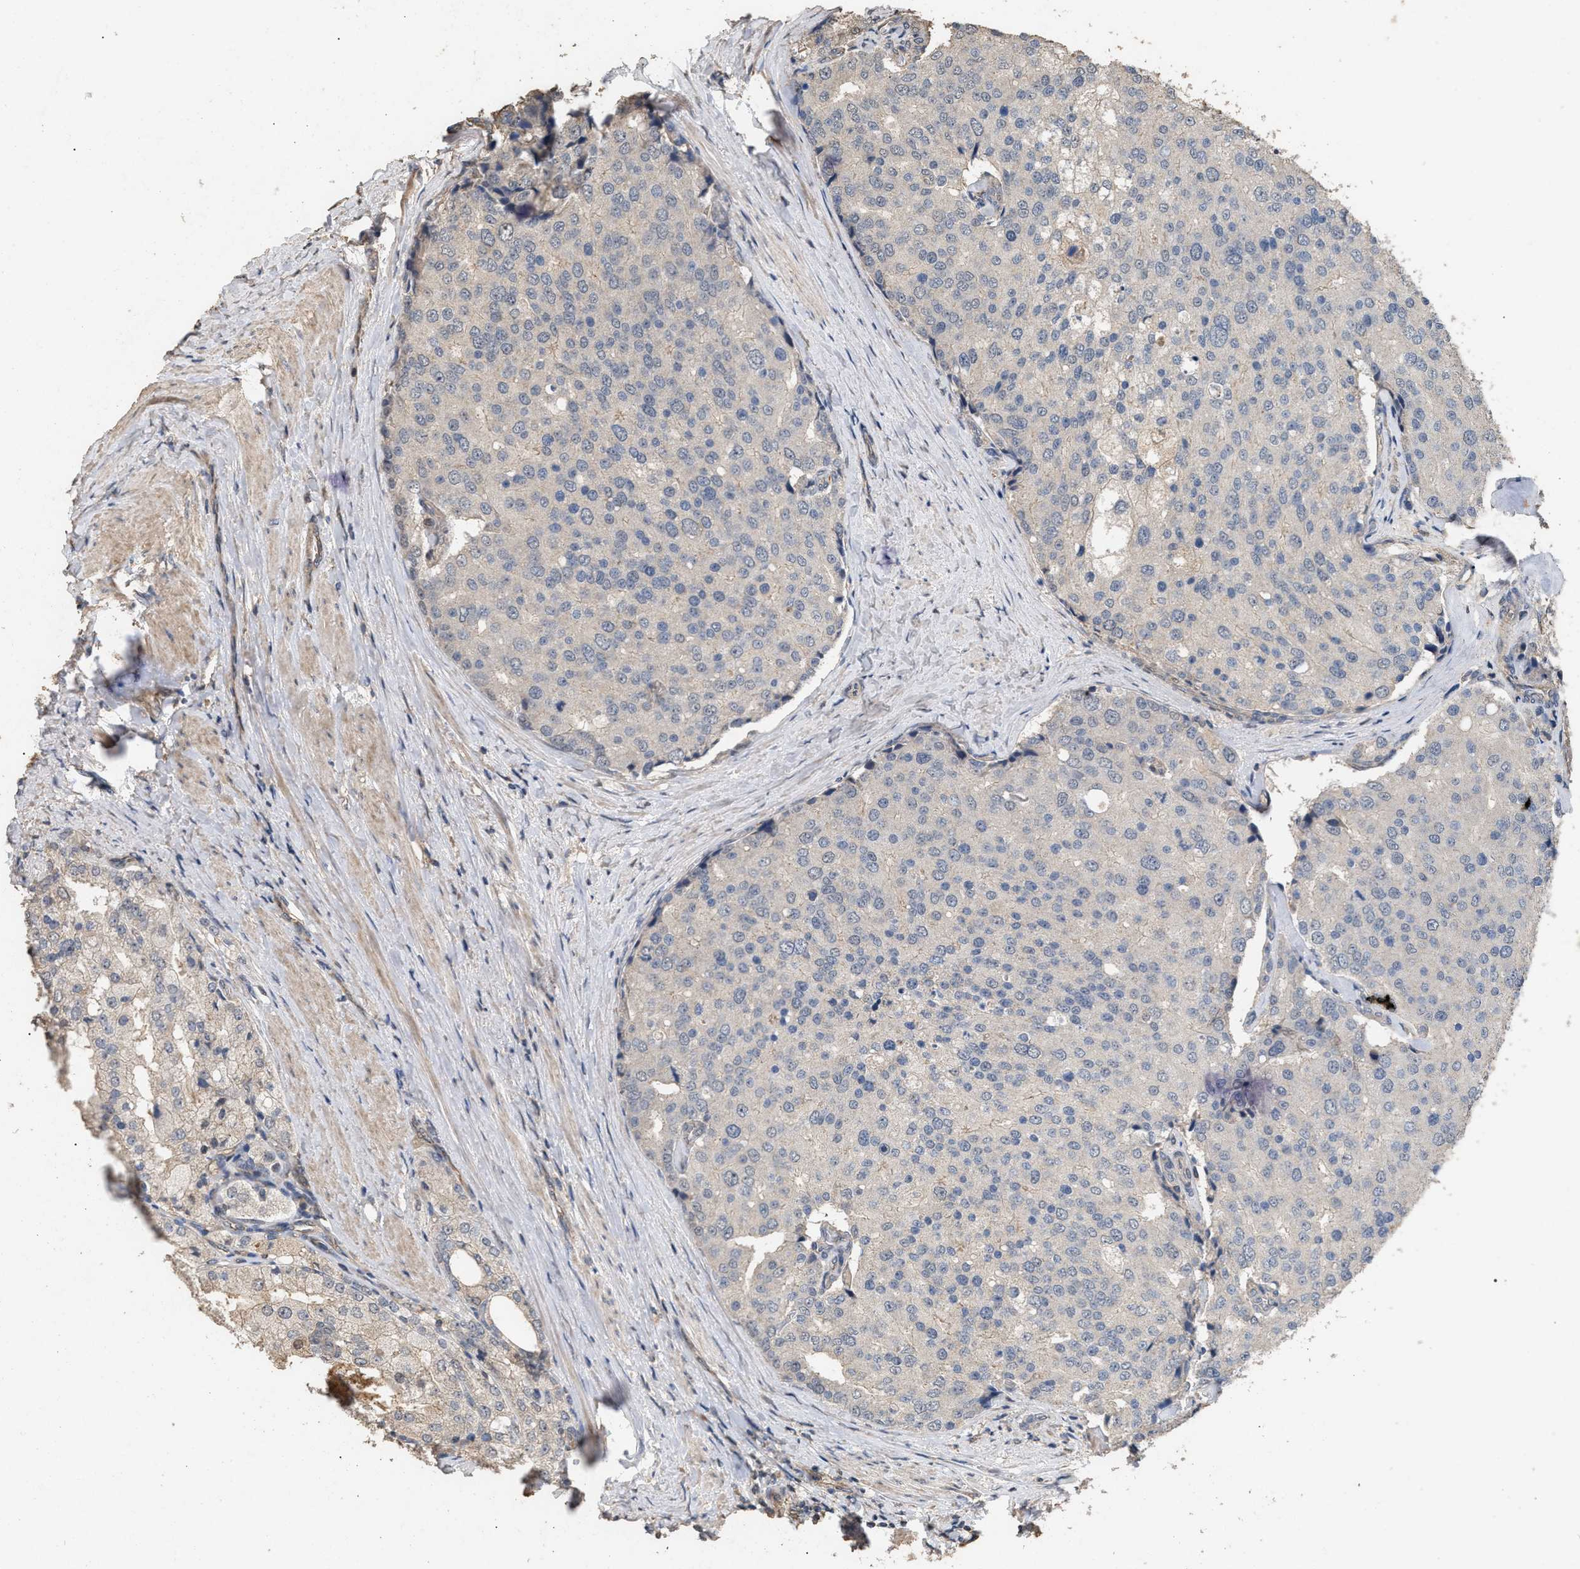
{"staining": {"intensity": "weak", "quantity": "<25%", "location": "cytoplasmic/membranous"}, "tissue": "prostate cancer", "cell_type": "Tumor cells", "image_type": "cancer", "snomed": [{"axis": "morphology", "description": "Adenocarcinoma, High grade"}, {"axis": "topography", "description": "Prostate"}], "caption": "A micrograph of prostate adenocarcinoma (high-grade) stained for a protein demonstrates no brown staining in tumor cells.", "gene": "HTRA3", "patient": {"sex": "male", "age": 50}}